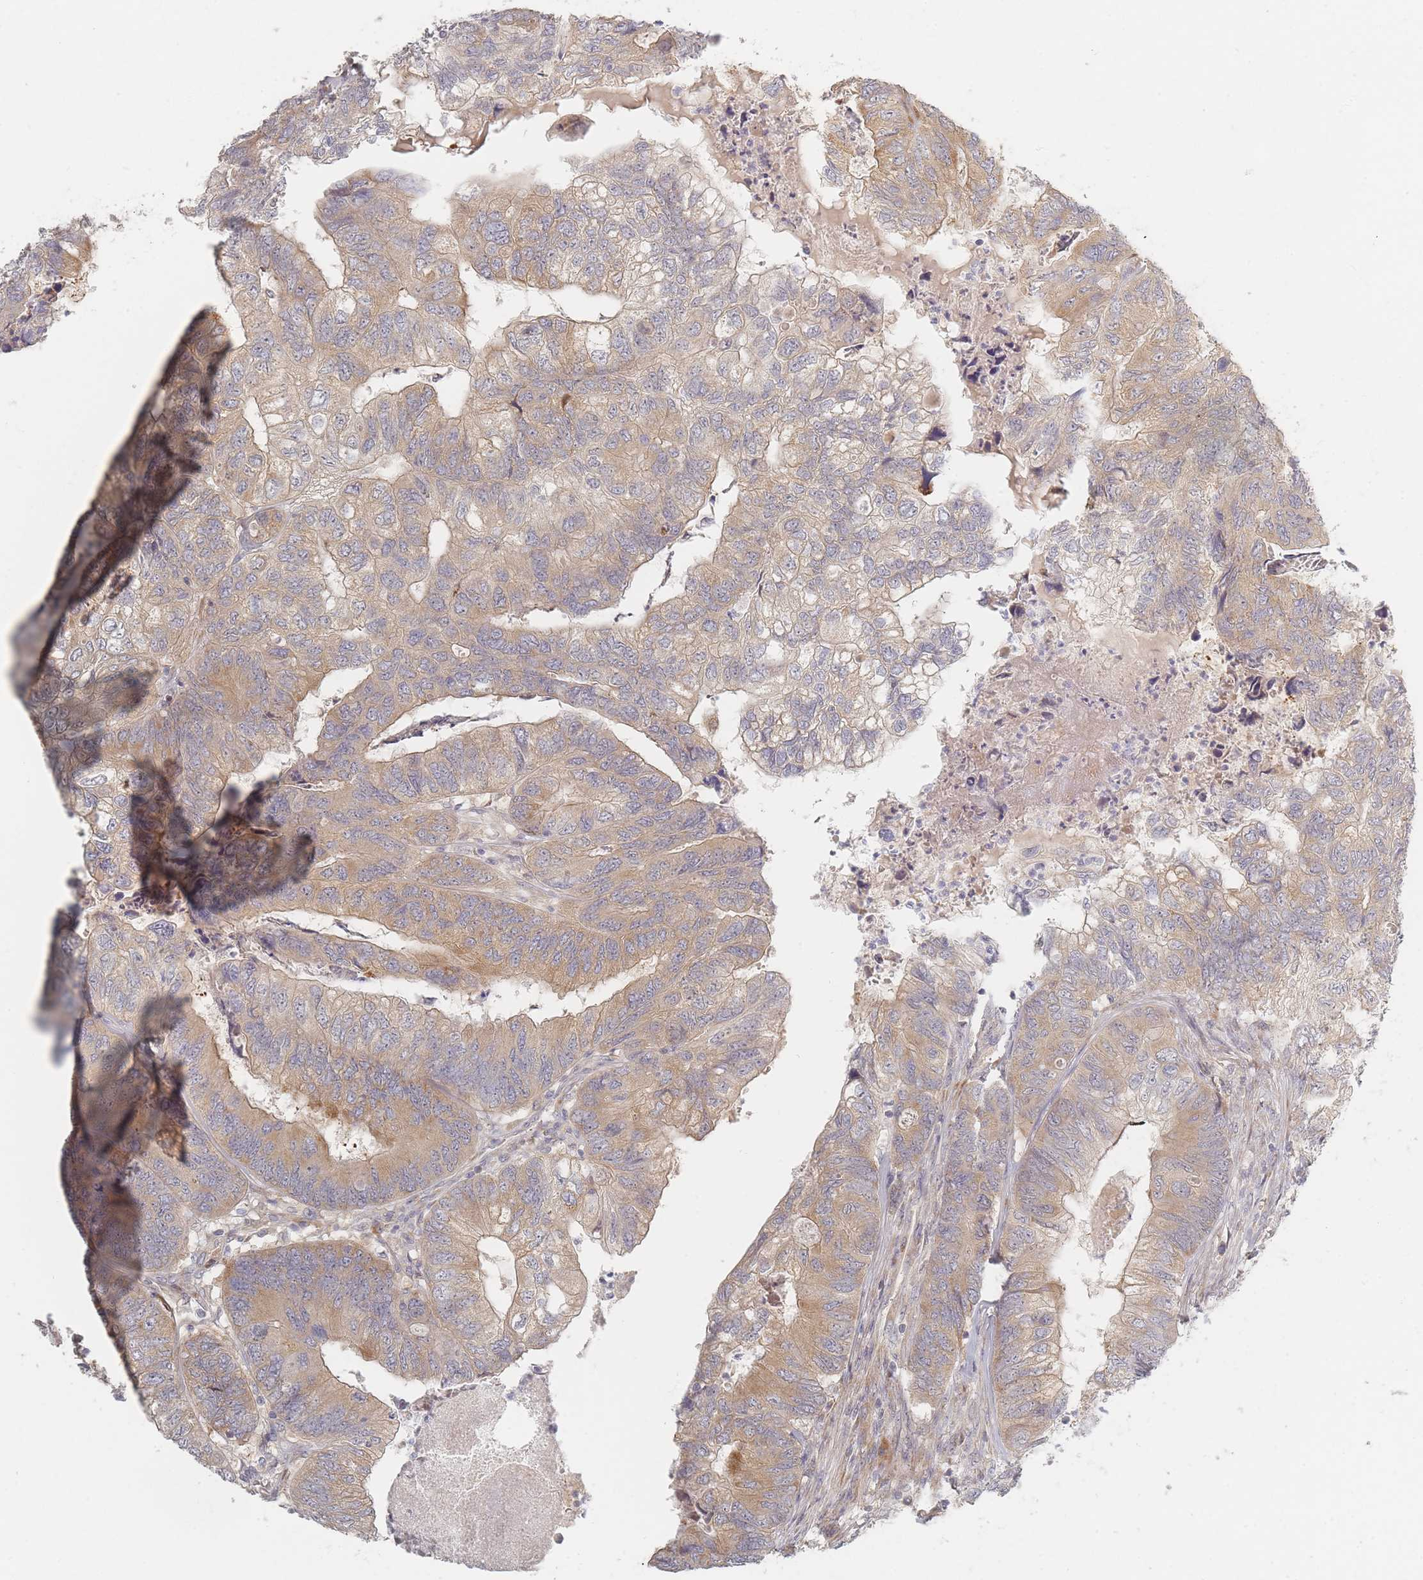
{"staining": {"intensity": "moderate", "quantity": ">75%", "location": "cytoplasmic/membranous"}, "tissue": "colorectal cancer", "cell_type": "Tumor cells", "image_type": "cancer", "snomed": [{"axis": "morphology", "description": "Adenocarcinoma, NOS"}, {"axis": "topography", "description": "Colon"}], "caption": "Immunohistochemical staining of adenocarcinoma (colorectal) reveals moderate cytoplasmic/membranous protein expression in approximately >75% of tumor cells.", "gene": "ZKSCAN7", "patient": {"sex": "female", "age": 67}}